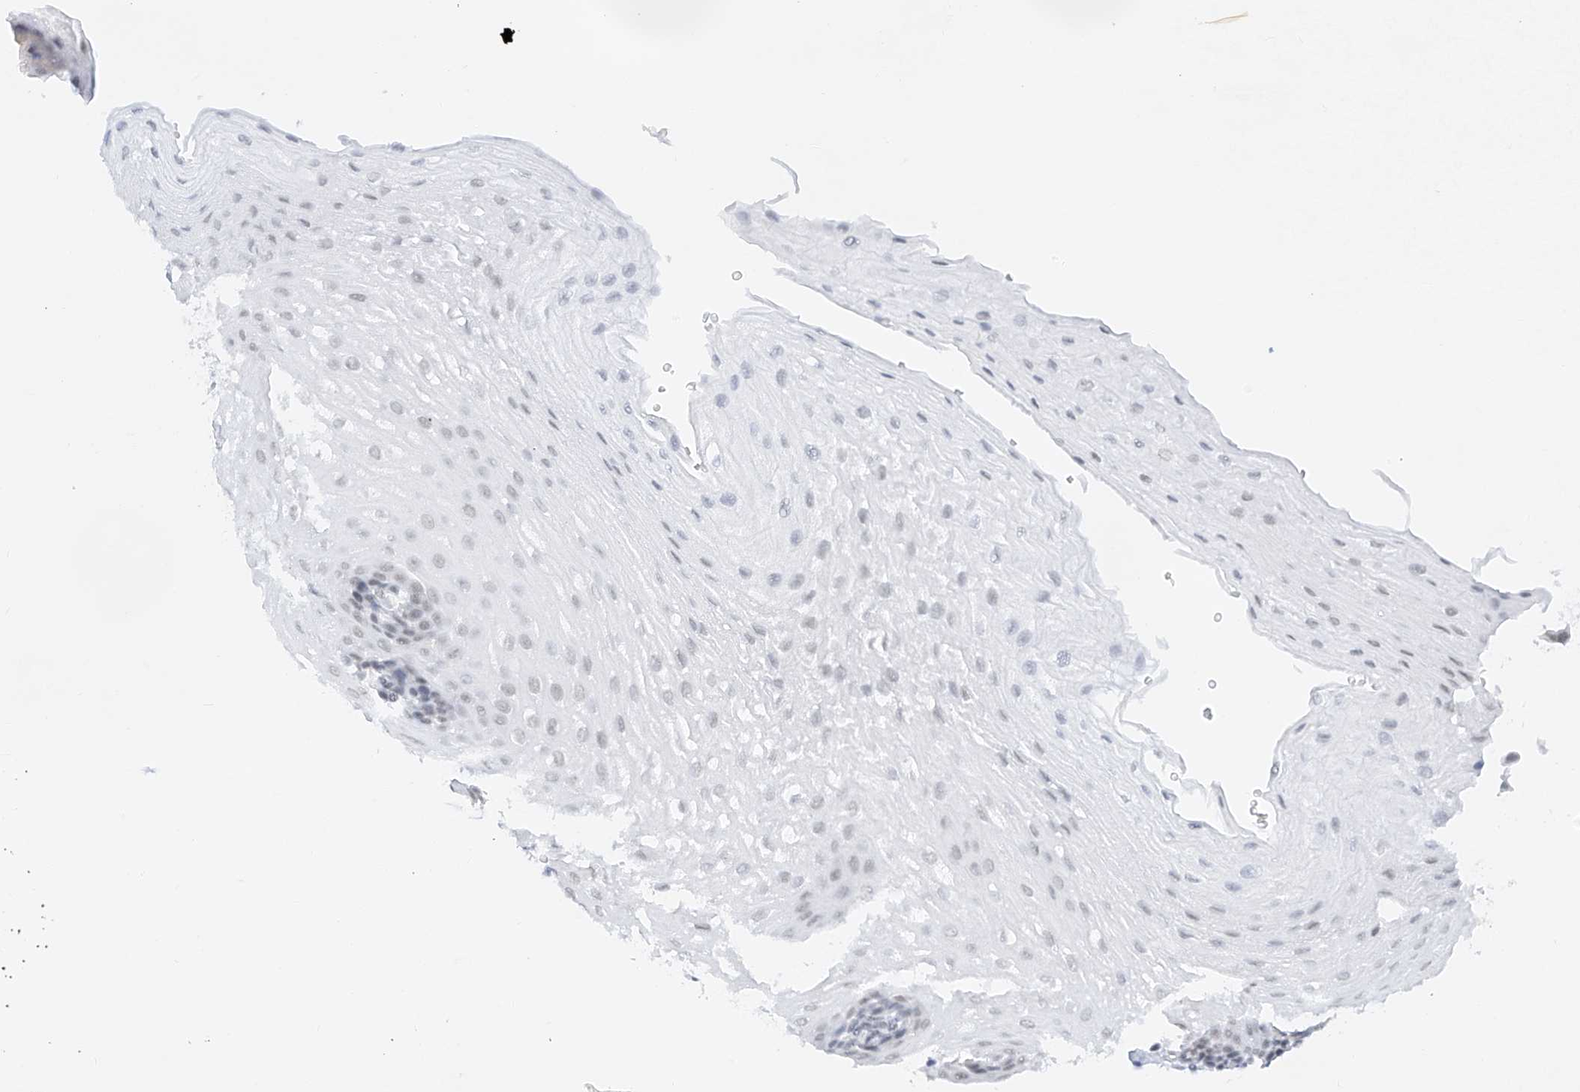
{"staining": {"intensity": "weak", "quantity": "<25%", "location": "nuclear"}, "tissue": "esophagus", "cell_type": "Squamous epithelial cells", "image_type": "normal", "snomed": [{"axis": "morphology", "description": "Normal tissue, NOS"}, {"axis": "topography", "description": "Esophagus"}], "caption": "Photomicrograph shows no significant protein staining in squamous epithelial cells of benign esophagus.", "gene": "NRF1", "patient": {"sex": "female", "age": 66}}